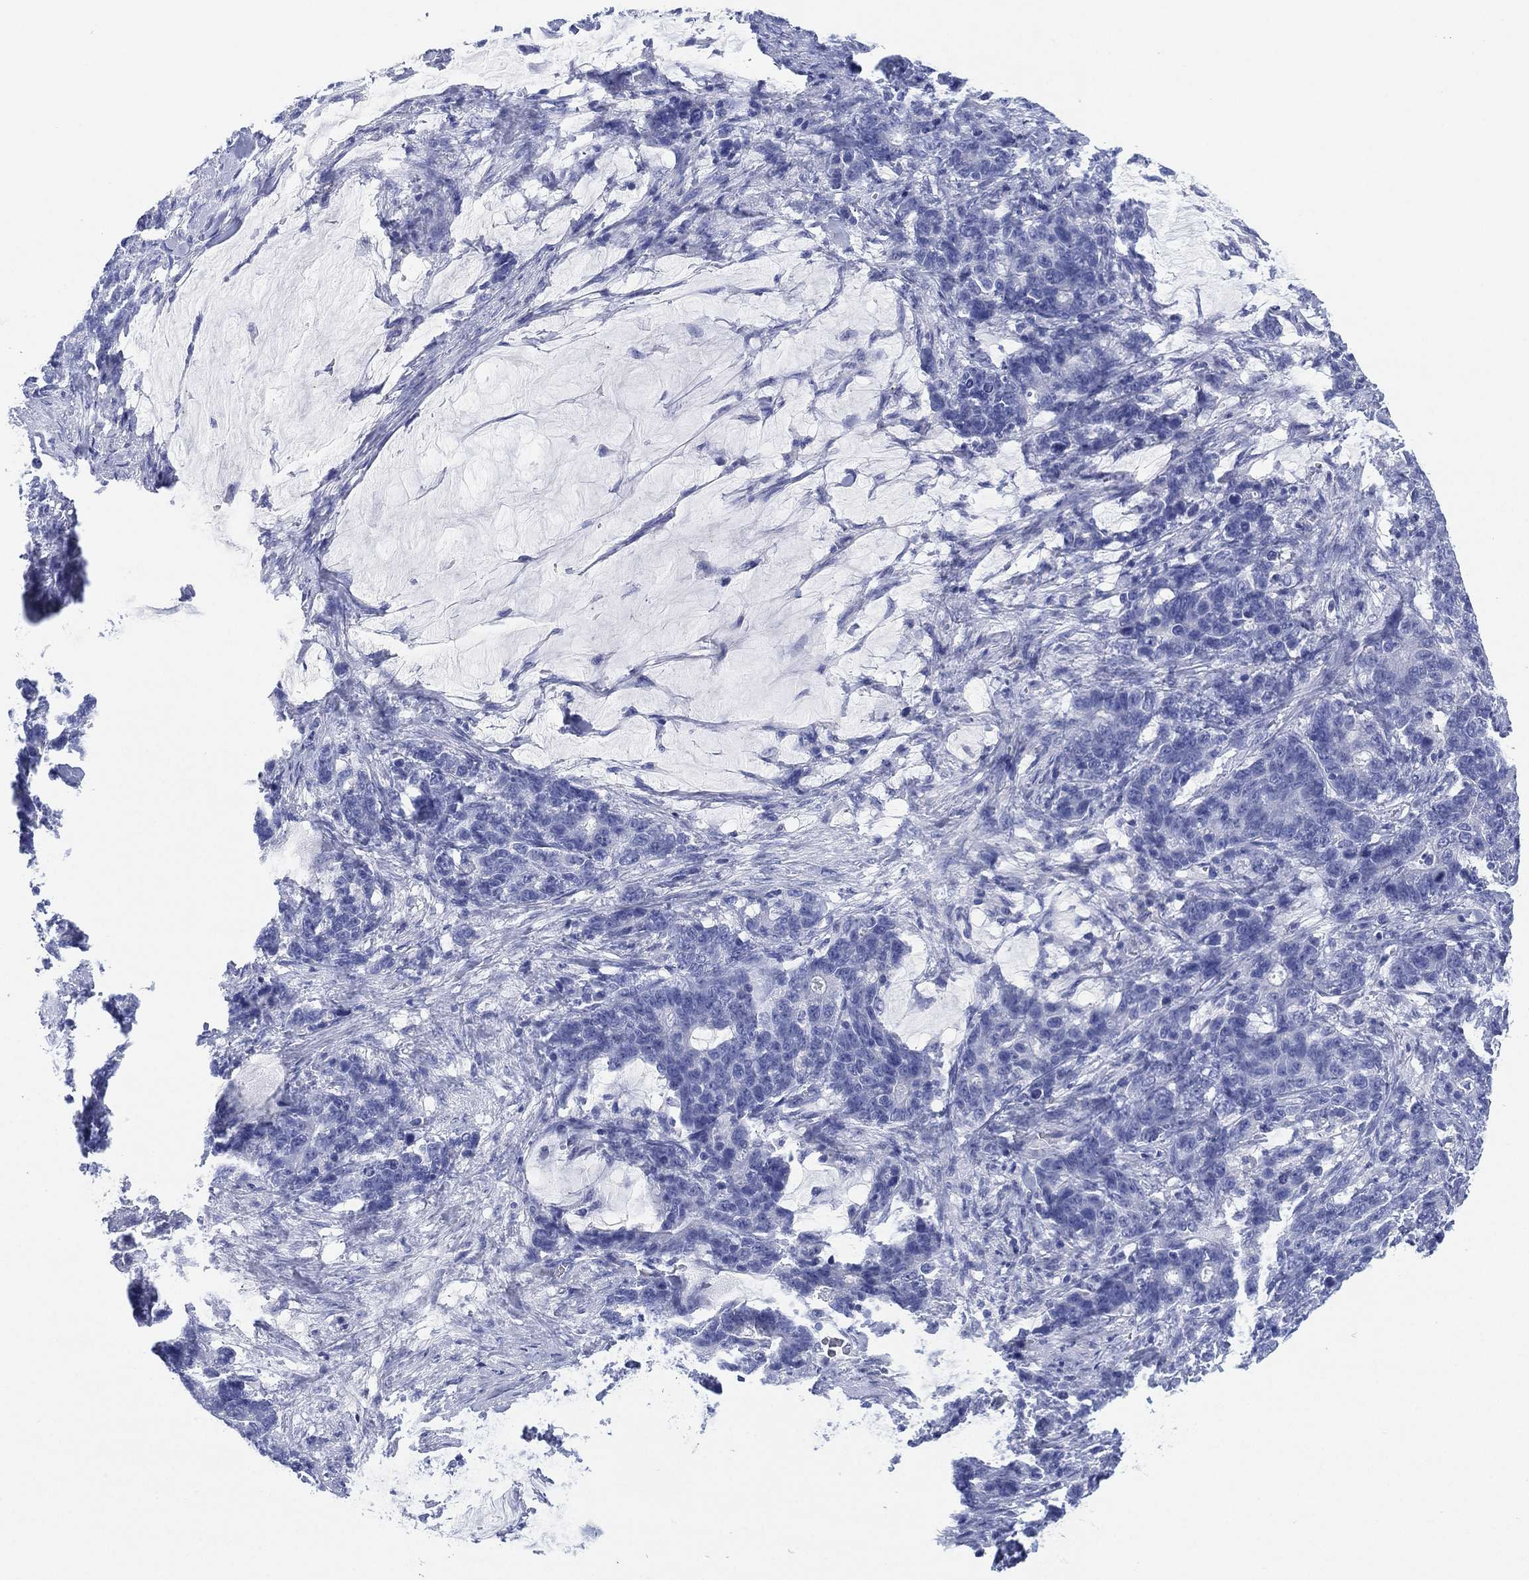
{"staining": {"intensity": "negative", "quantity": "none", "location": "none"}, "tissue": "stomach cancer", "cell_type": "Tumor cells", "image_type": "cancer", "snomed": [{"axis": "morphology", "description": "Normal tissue, NOS"}, {"axis": "morphology", "description": "Adenocarcinoma, NOS"}, {"axis": "topography", "description": "Stomach"}], "caption": "High magnification brightfield microscopy of stomach cancer stained with DAB (3,3'-diaminobenzidine) (brown) and counterstained with hematoxylin (blue): tumor cells show no significant staining.", "gene": "SLC9C2", "patient": {"sex": "female", "age": 64}}